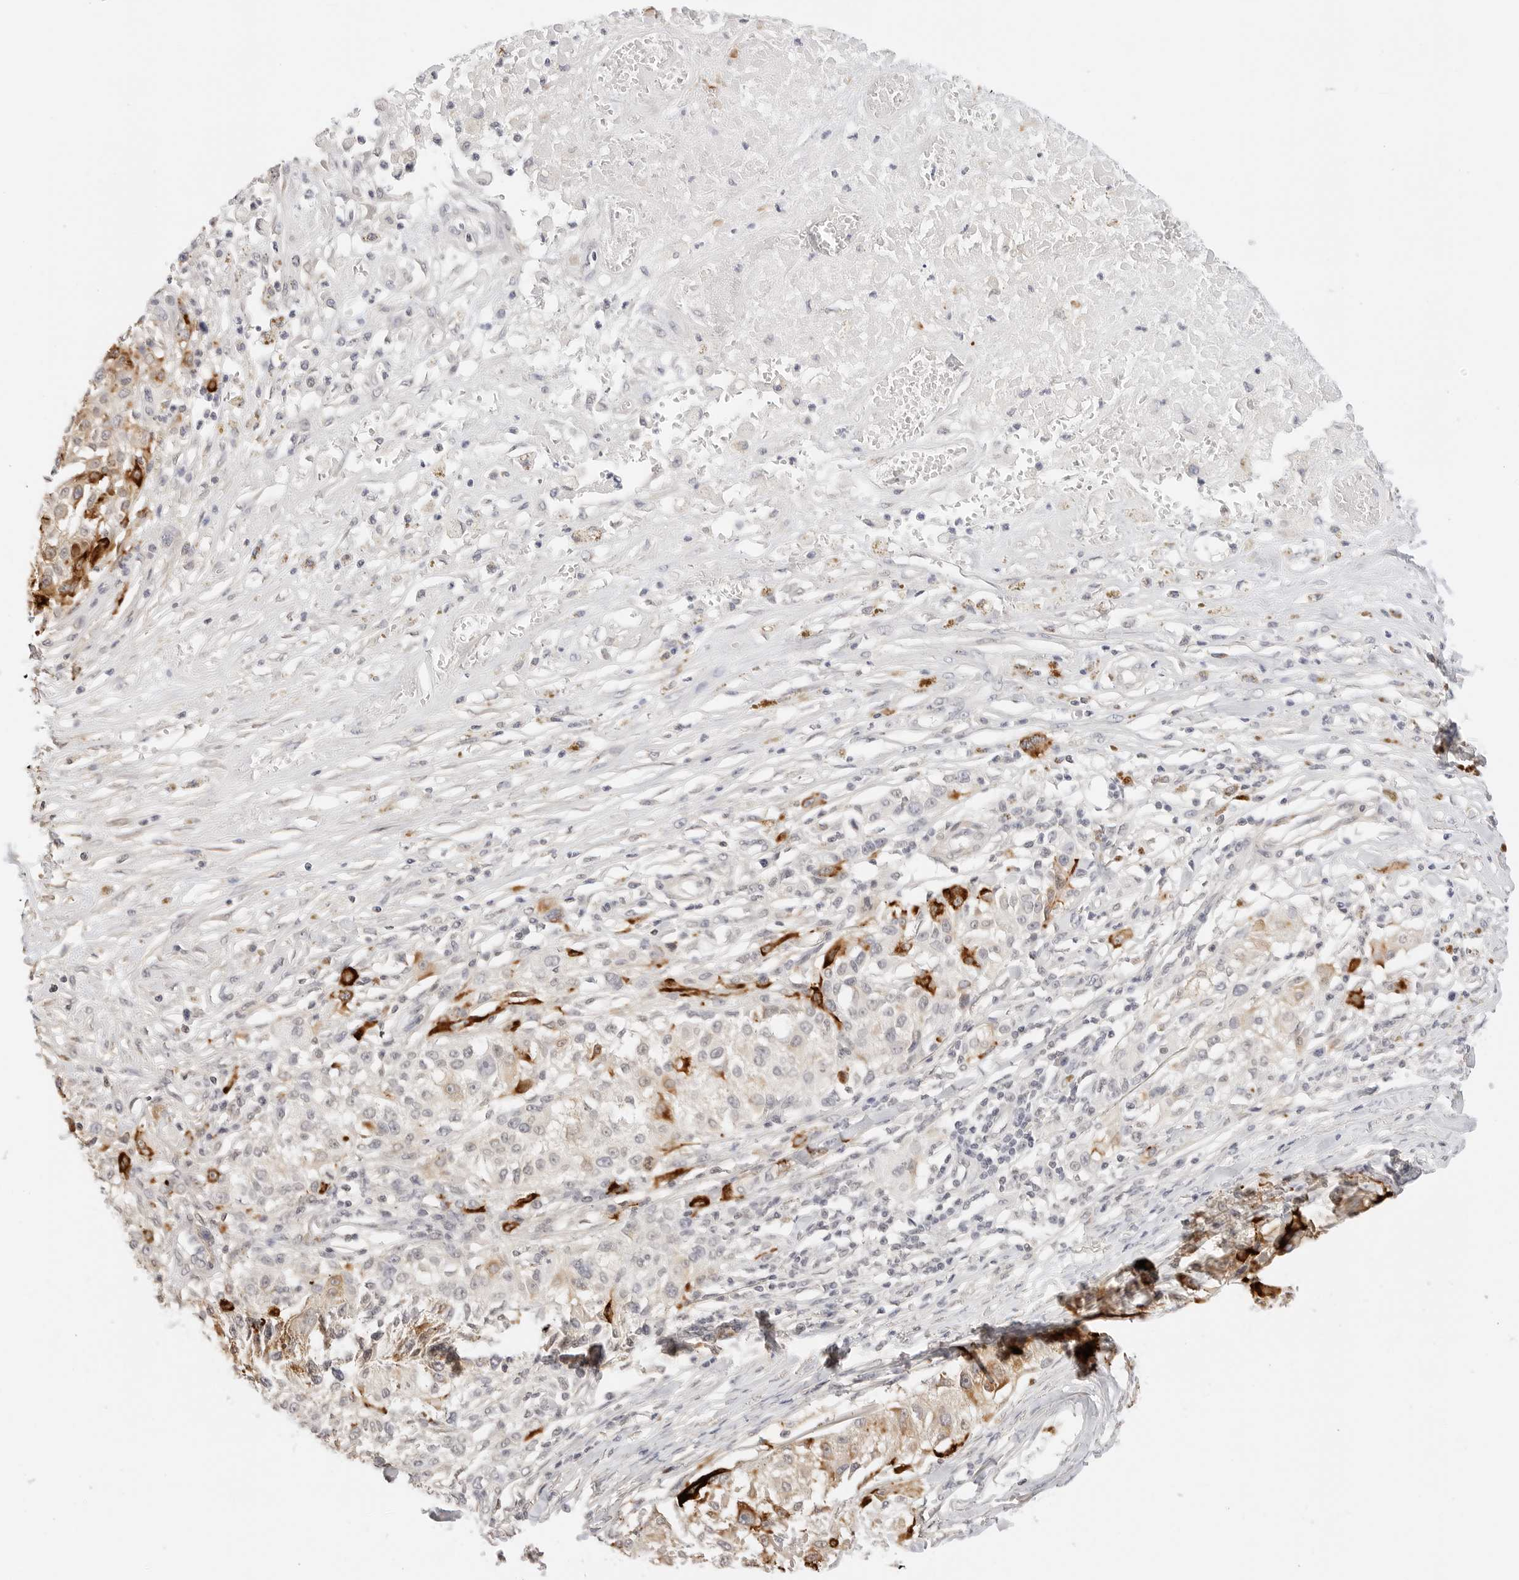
{"staining": {"intensity": "moderate", "quantity": "25%-75%", "location": "cytoplasmic/membranous"}, "tissue": "melanoma", "cell_type": "Tumor cells", "image_type": "cancer", "snomed": [{"axis": "morphology", "description": "Necrosis, NOS"}, {"axis": "morphology", "description": "Malignant melanoma, NOS"}, {"axis": "topography", "description": "Skin"}], "caption": "The image demonstrates immunohistochemical staining of melanoma. There is moderate cytoplasmic/membranous expression is identified in approximately 25%-75% of tumor cells.", "gene": "PCDH19", "patient": {"sex": "female", "age": 87}}